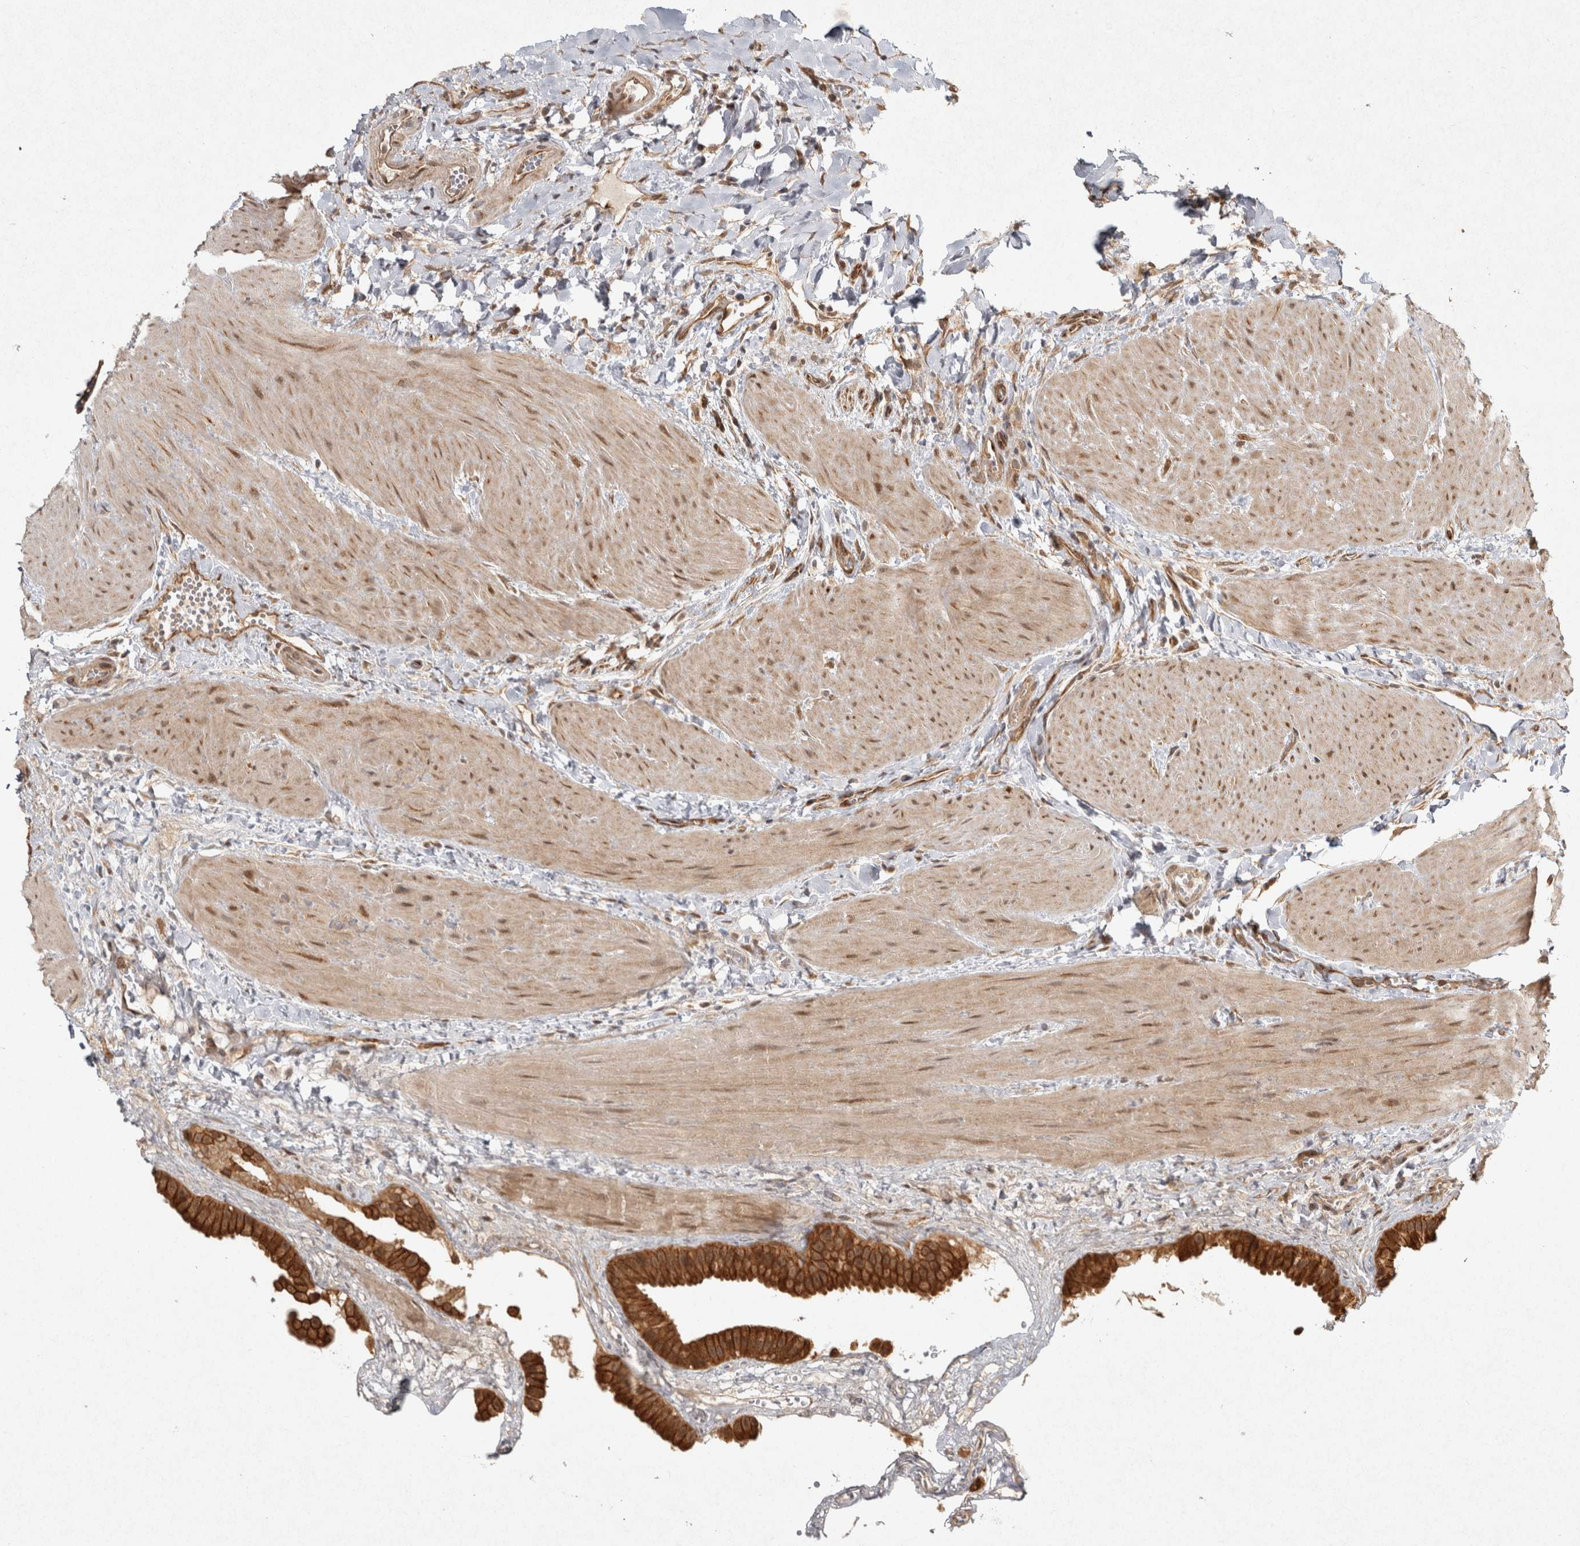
{"staining": {"intensity": "strong", "quantity": ">75%", "location": "cytoplasmic/membranous"}, "tissue": "gallbladder", "cell_type": "Glandular cells", "image_type": "normal", "snomed": [{"axis": "morphology", "description": "Normal tissue, NOS"}, {"axis": "topography", "description": "Gallbladder"}], "caption": "The immunohistochemical stain shows strong cytoplasmic/membranous staining in glandular cells of benign gallbladder.", "gene": "CAMSAP2", "patient": {"sex": "male", "age": 55}}